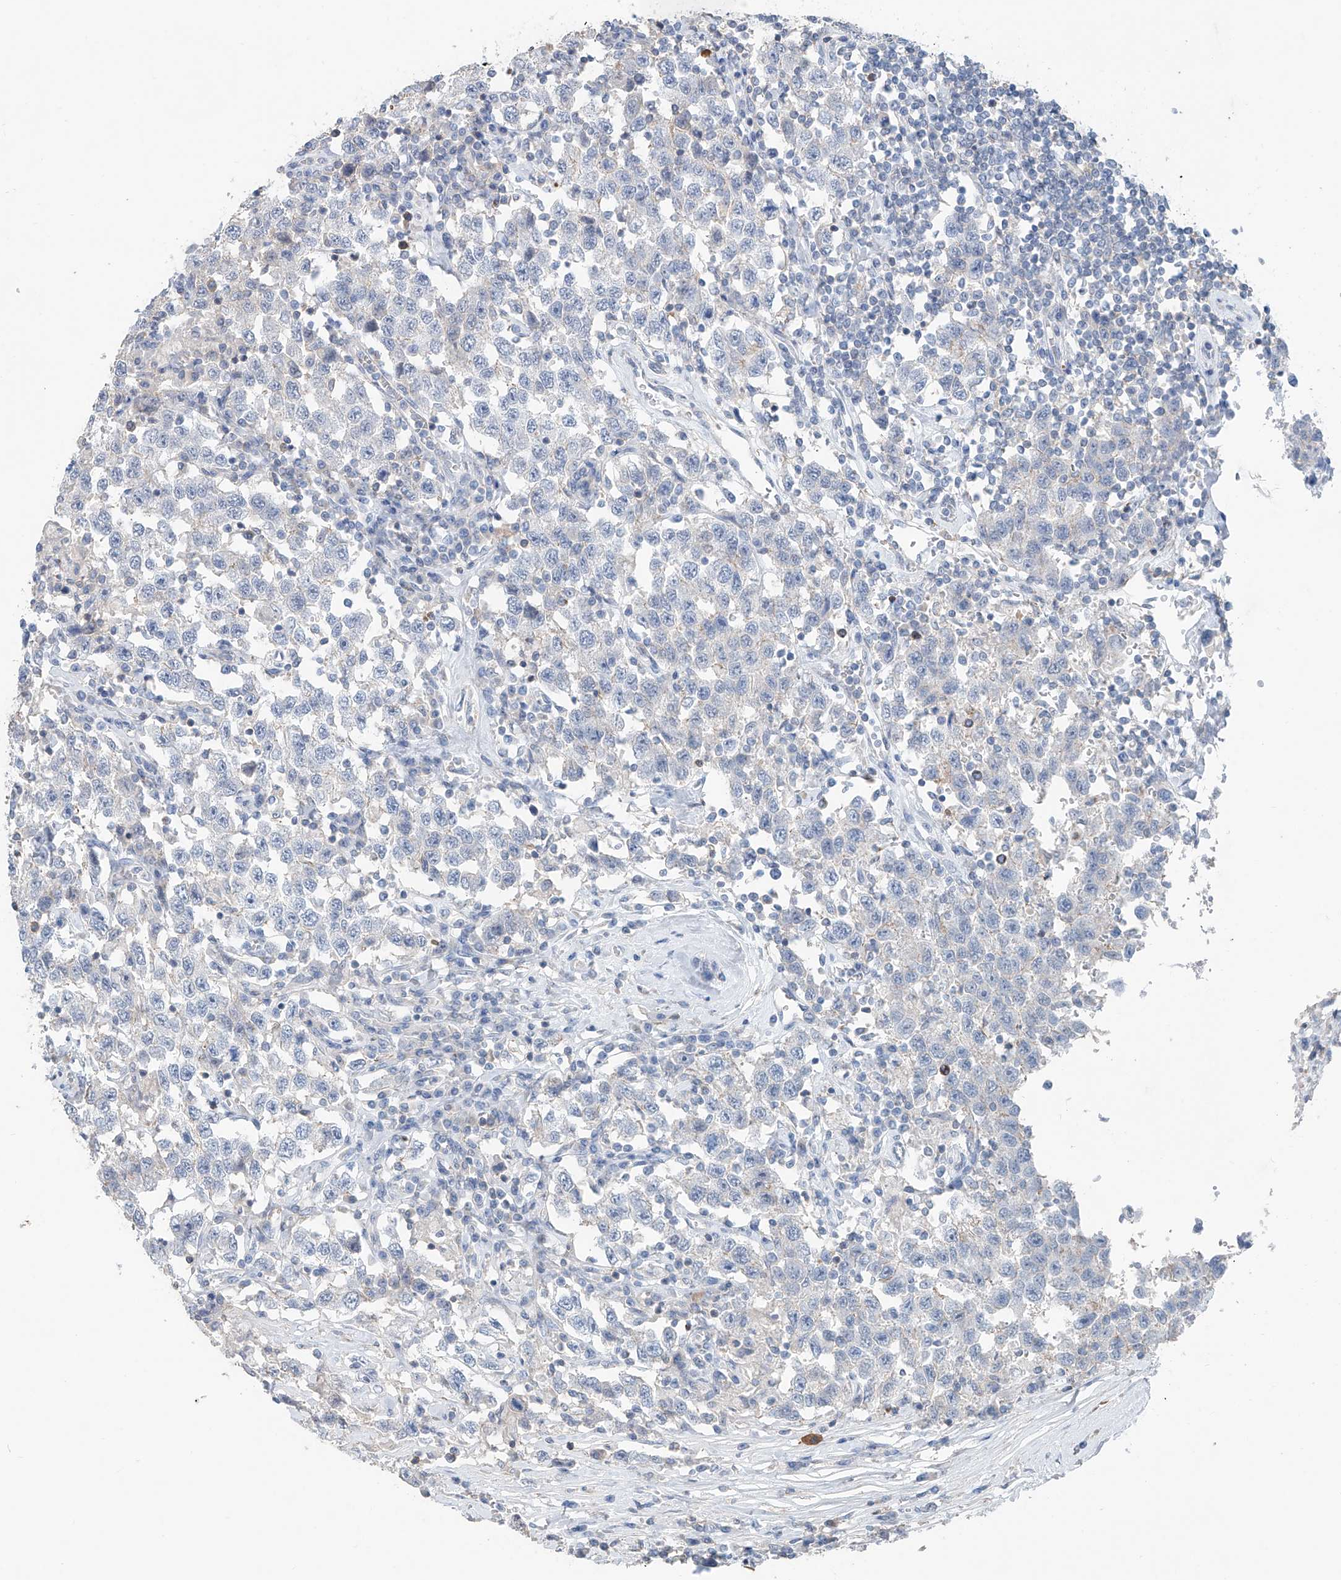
{"staining": {"intensity": "negative", "quantity": "none", "location": "none"}, "tissue": "testis cancer", "cell_type": "Tumor cells", "image_type": "cancer", "snomed": [{"axis": "morphology", "description": "Seminoma, NOS"}, {"axis": "topography", "description": "Testis"}], "caption": "A photomicrograph of human seminoma (testis) is negative for staining in tumor cells.", "gene": "ANKRD34A", "patient": {"sex": "male", "age": 41}}